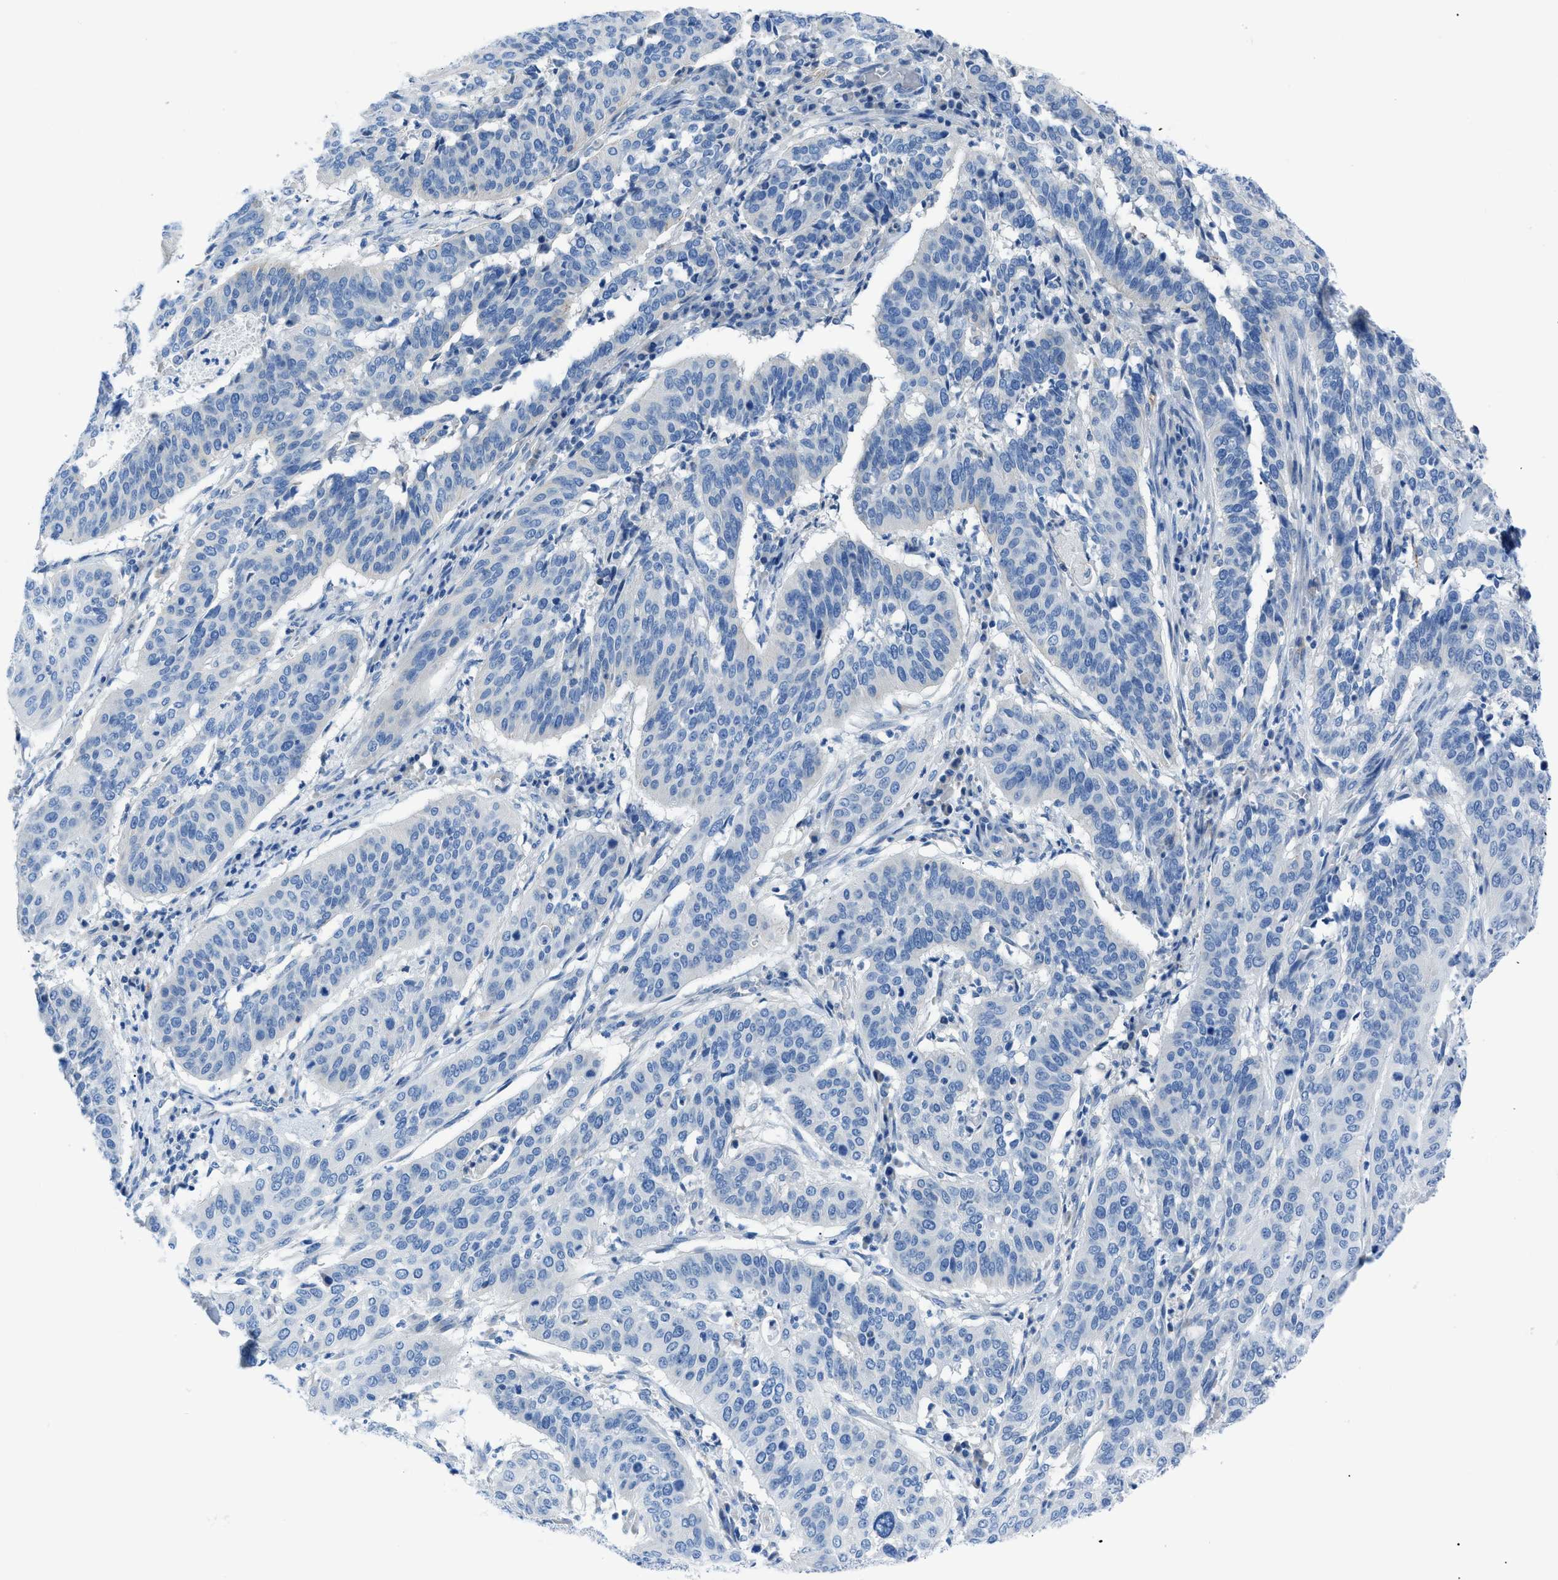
{"staining": {"intensity": "negative", "quantity": "none", "location": "none"}, "tissue": "cervical cancer", "cell_type": "Tumor cells", "image_type": "cancer", "snomed": [{"axis": "morphology", "description": "Normal tissue, NOS"}, {"axis": "morphology", "description": "Squamous cell carcinoma, NOS"}, {"axis": "topography", "description": "Cervix"}], "caption": "A high-resolution histopathology image shows immunohistochemistry (IHC) staining of cervical squamous cell carcinoma, which displays no significant staining in tumor cells. (DAB (3,3'-diaminobenzidine) immunohistochemistry, high magnification).", "gene": "ZDHHC24", "patient": {"sex": "female", "age": 39}}